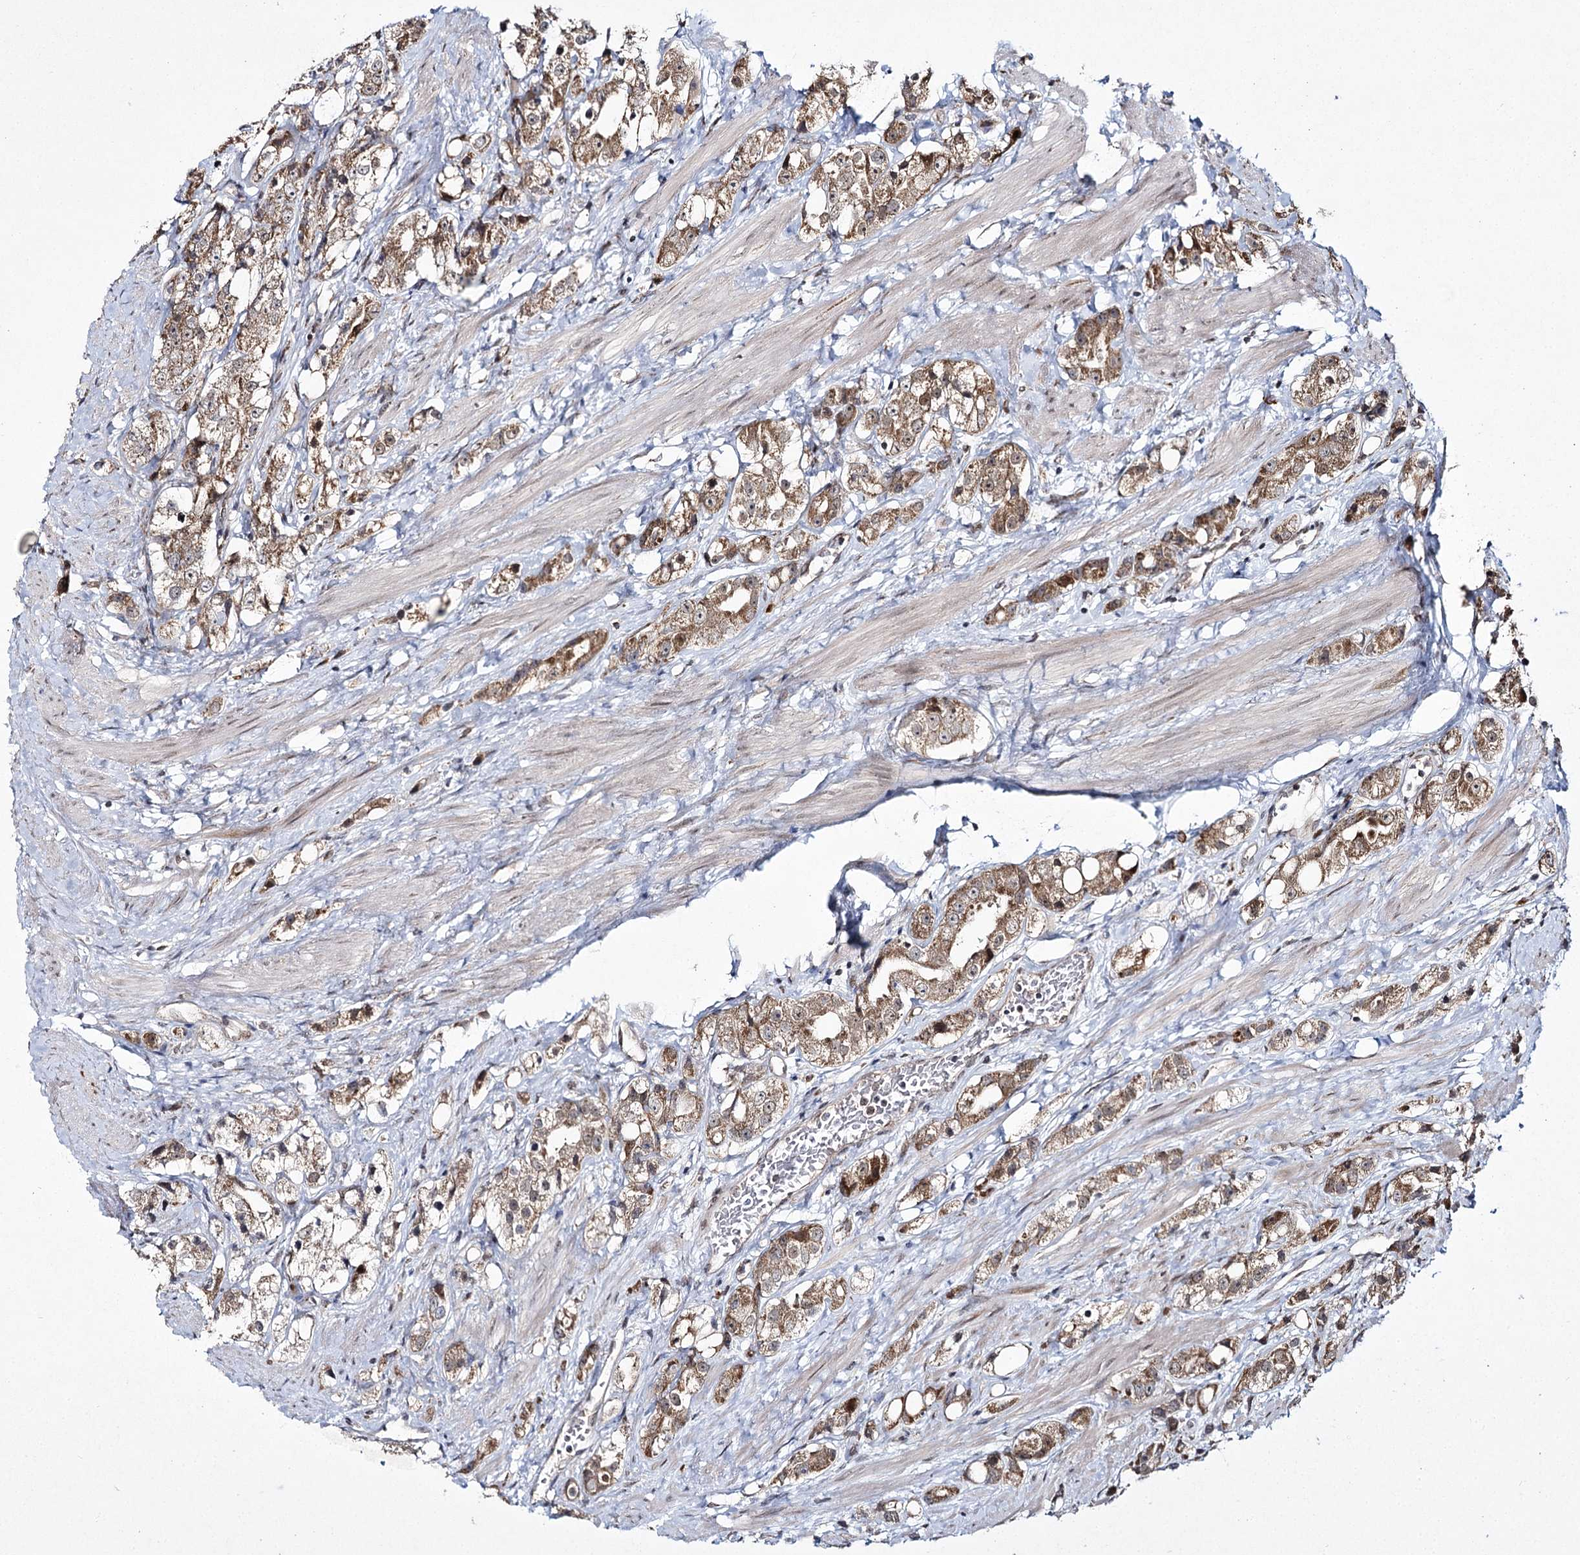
{"staining": {"intensity": "moderate", "quantity": ">75%", "location": "cytoplasmic/membranous"}, "tissue": "prostate cancer", "cell_type": "Tumor cells", "image_type": "cancer", "snomed": [{"axis": "morphology", "description": "Adenocarcinoma, NOS"}, {"axis": "topography", "description": "Prostate"}], "caption": "Prostate cancer tissue demonstrates moderate cytoplasmic/membranous staining in approximately >75% of tumor cells", "gene": "TRNT1", "patient": {"sex": "male", "age": 79}}